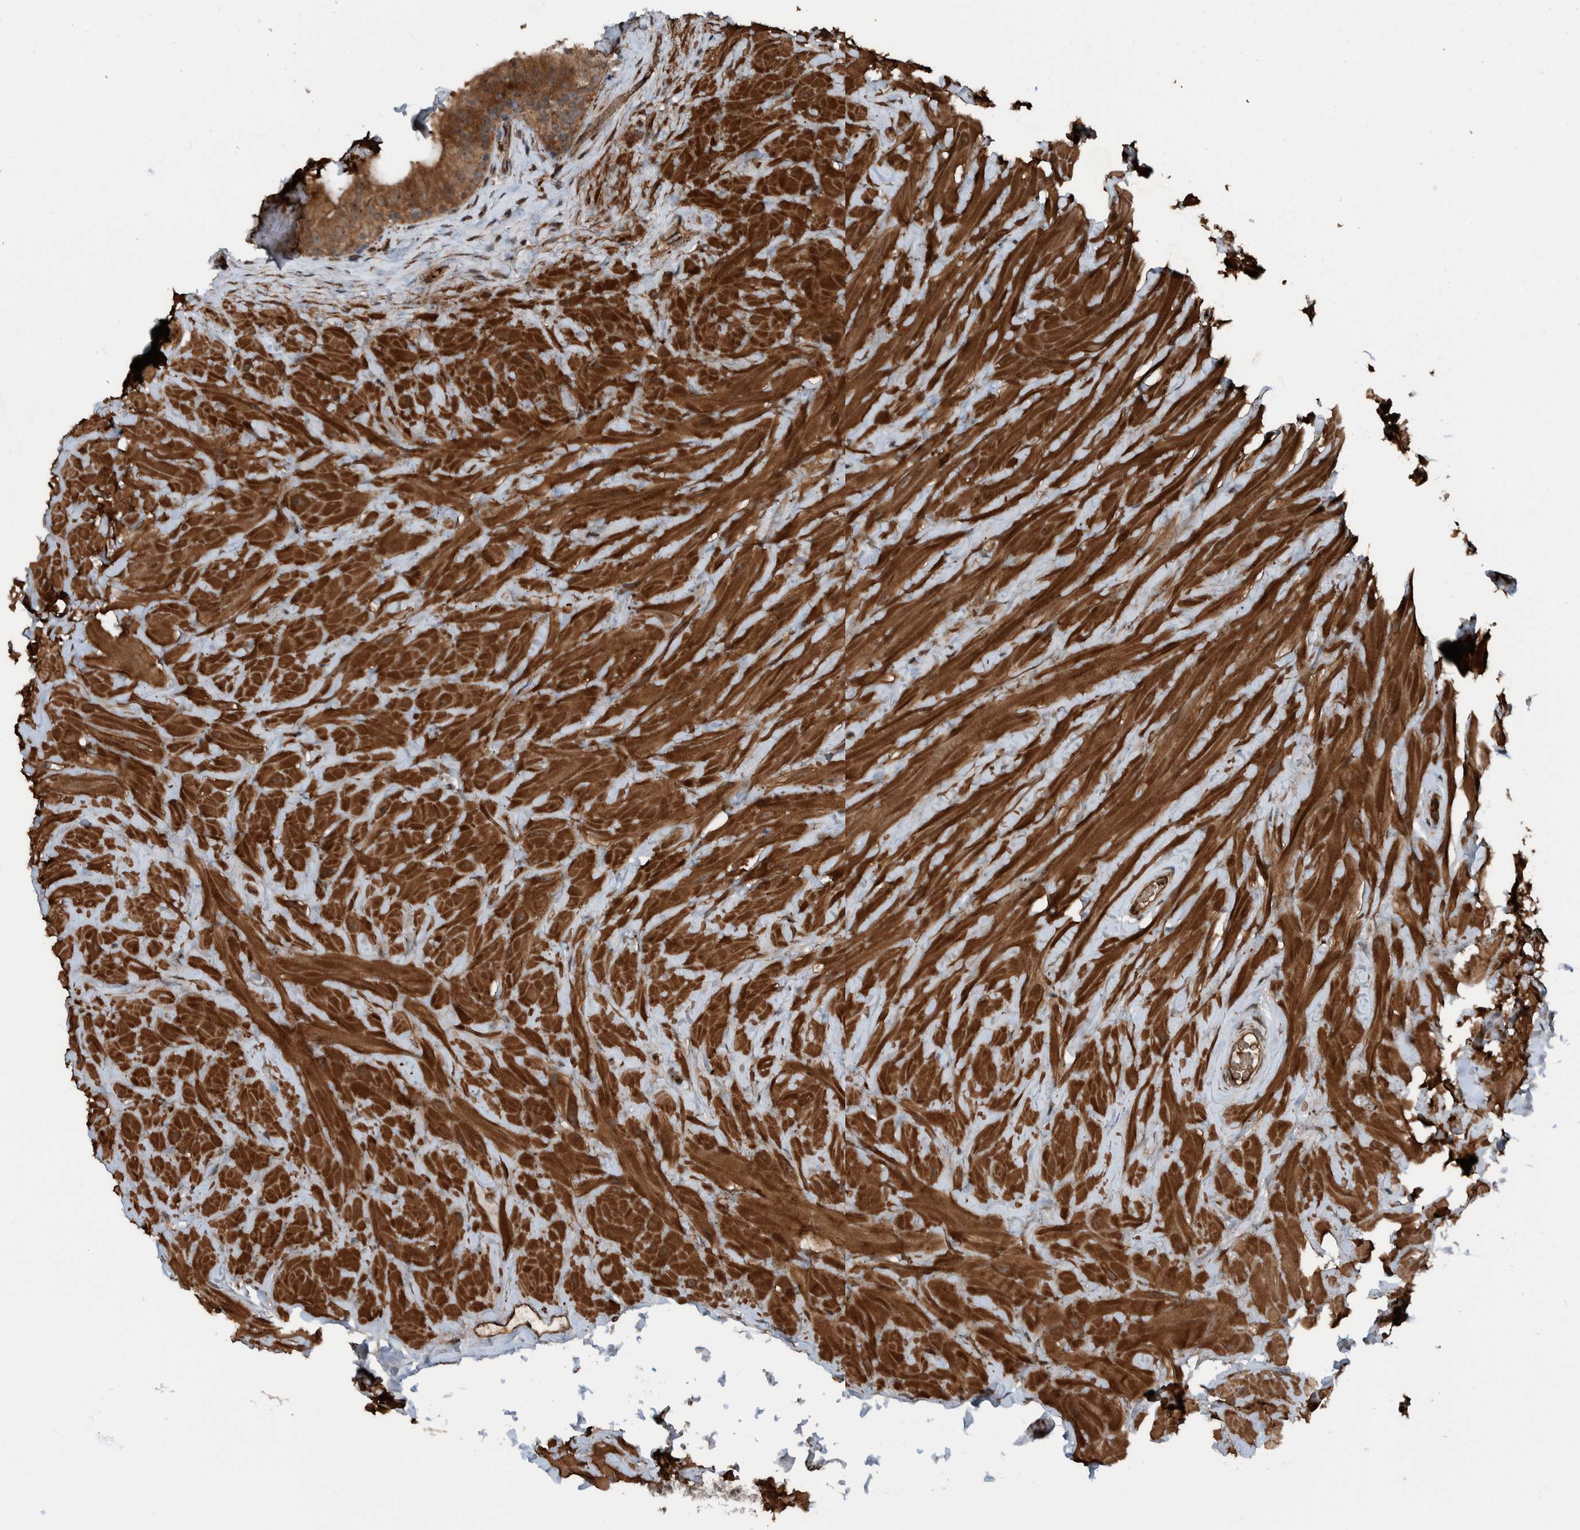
{"staining": {"intensity": "moderate", "quantity": ">75%", "location": "cytoplasmic/membranous"}, "tissue": "epididymis", "cell_type": "Glandular cells", "image_type": "normal", "snomed": [{"axis": "morphology", "description": "Normal tissue, NOS"}, {"axis": "topography", "description": "Vascular tissue"}, {"axis": "topography", "description": "Epididymis"}], "caption": "Epididymis stained with DAB (3,3'-diaminobenzidine) IHC exhibits medium levels of moderate cytoplasmic/membranous positivity in approximately >75% of glandular cells. (Brightfield microscopy of DAB IHC at high magnification).", "gene": "CUEDC1", "patient": {"sex": "male", "age": 49}}